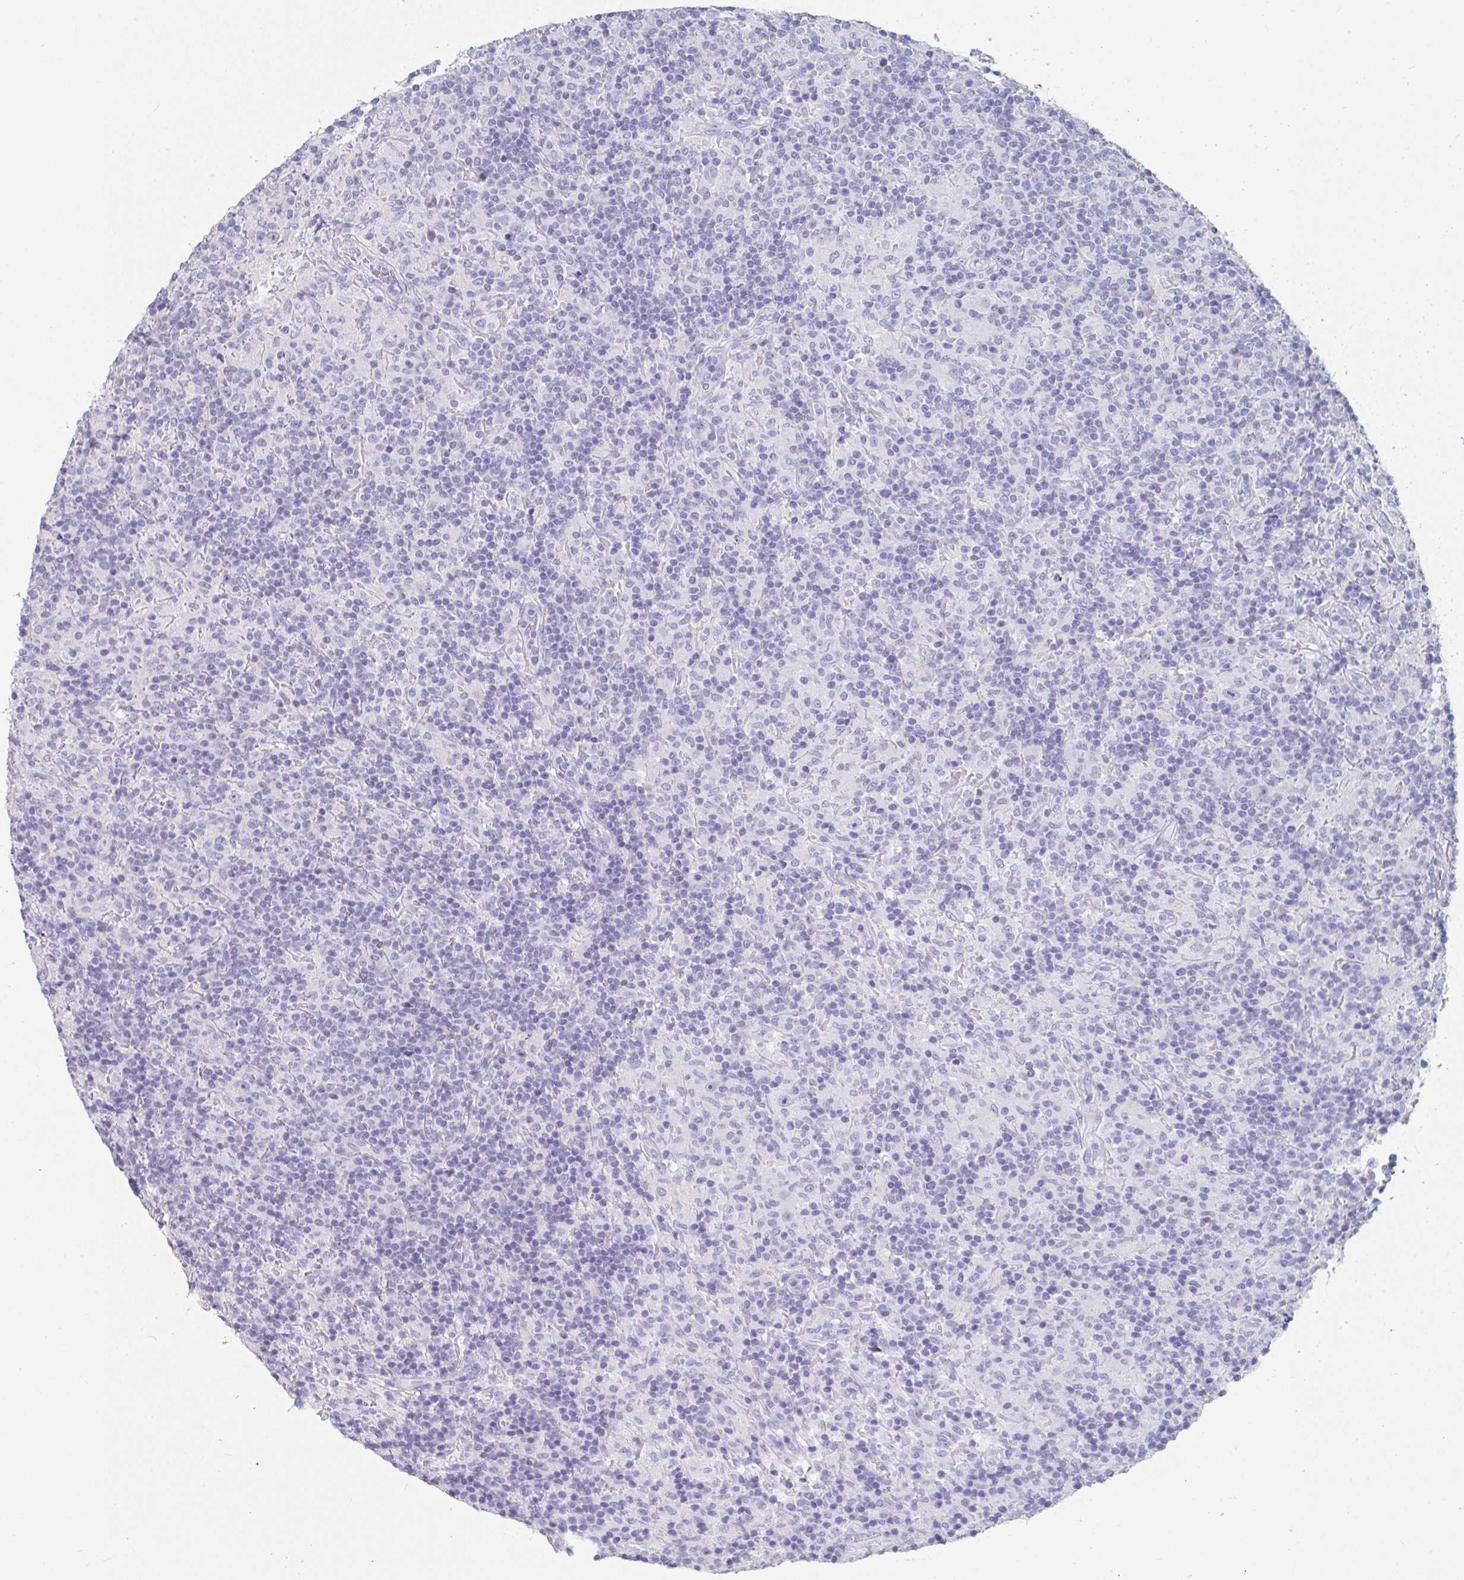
{"staining": {"intensity": "negative", "quantity": "none", "location": "none"}, "tissue": "lymphoma", "cell_type": "Tumor cells", "image_type": "cancer", "snomed": [{"axis": "morphology", "description": "Hodgkin's disease, NOS"}, {"axis": "topography", "description": "Lymph node"}], "caption": "High magnification brightfield microscopy of lymphoma stained with DAB (3,3'-diaminobenzidine) (brown) and counterstained with hematoxylin (blue): tumor cells show no significant expression.", "gene": "GRIA1", "patient": {"sex": "male", "age": 70}}